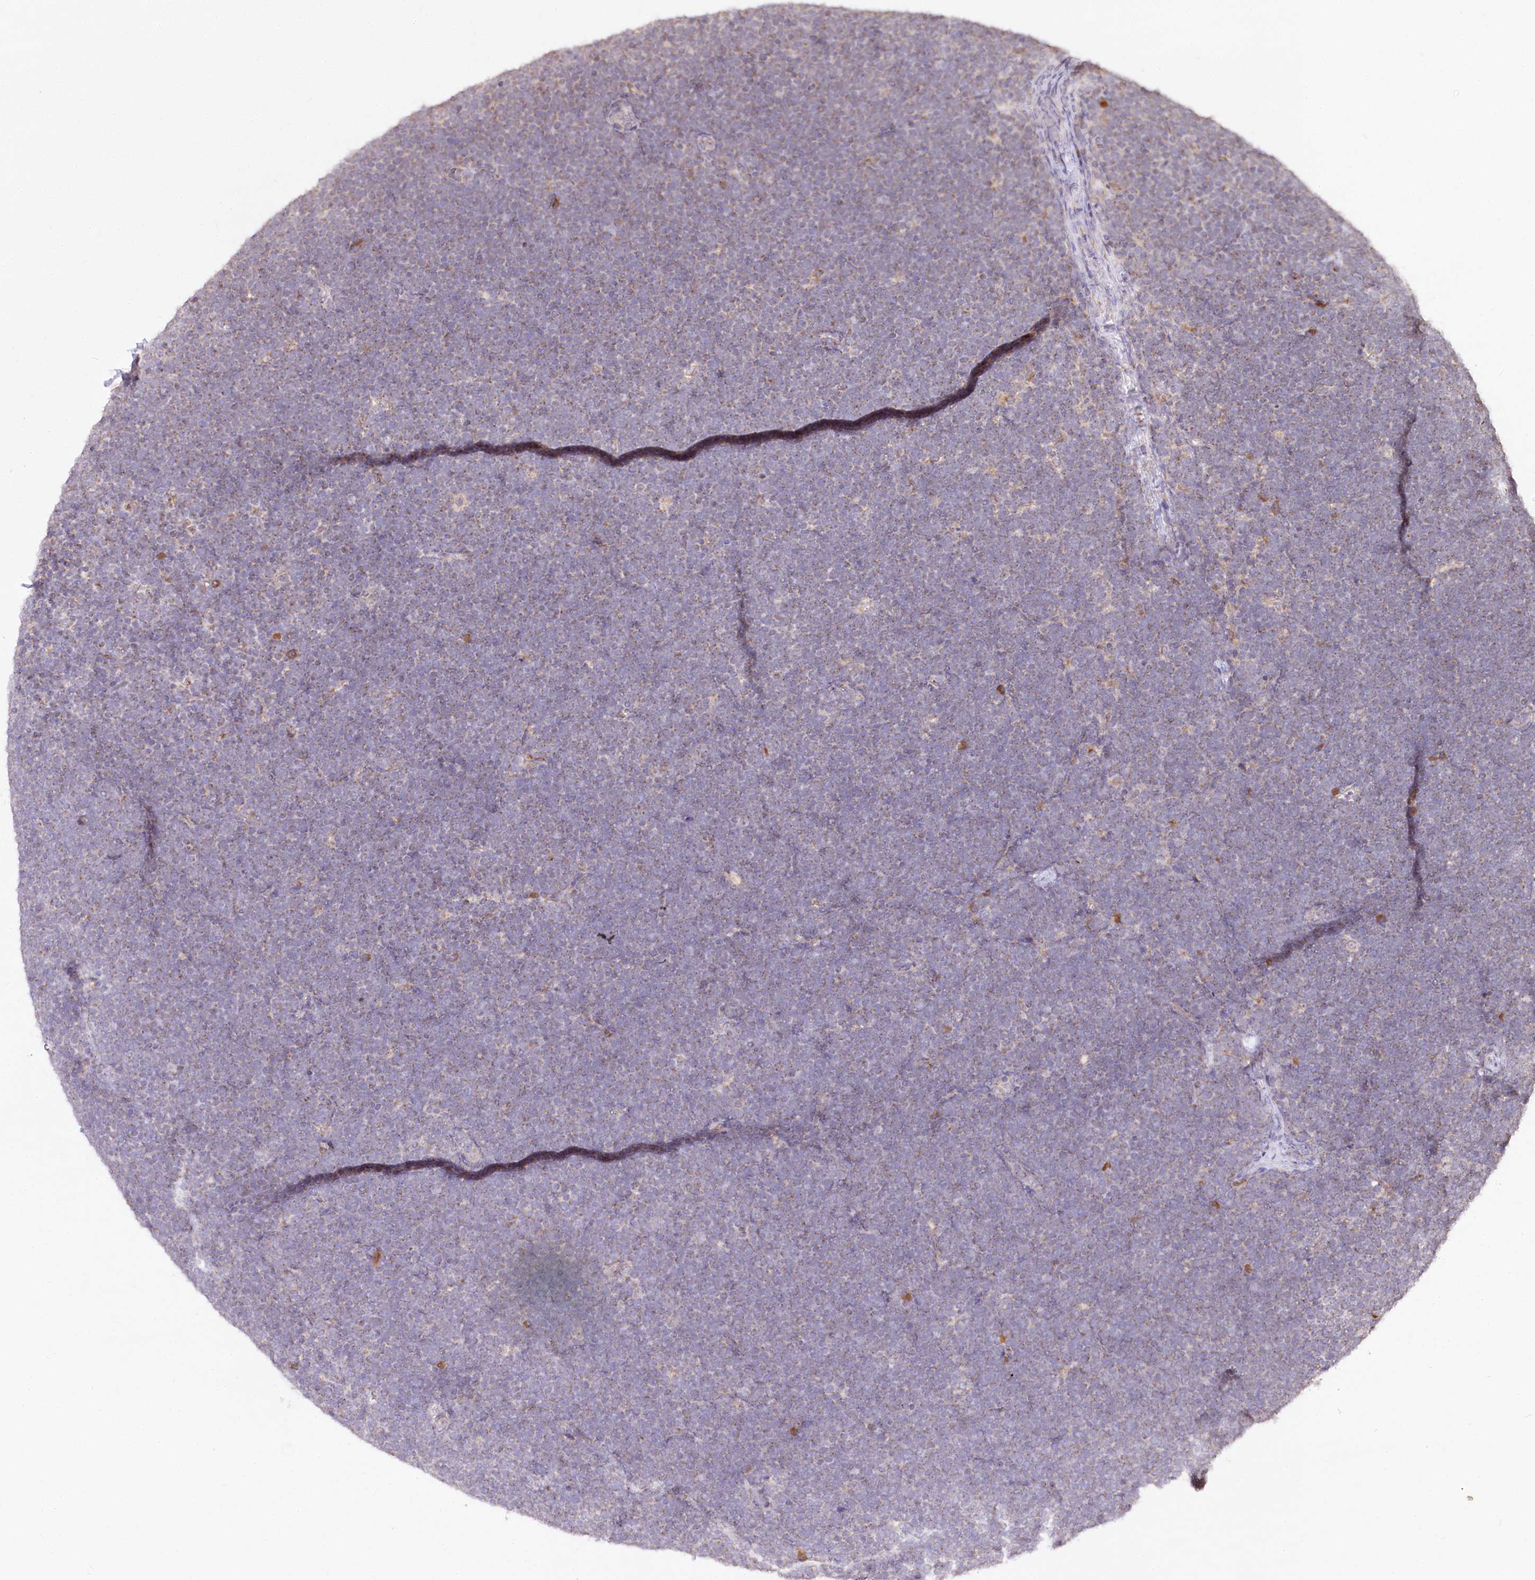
{"staining": {"intensity": "weak", "quantity": "25%-75%", "location": "cytoplasmic/membranous"}, "tissue": "lymphoma", "cell_type": "Tumor cells", "image_type": "cancer", "snomed": [{"axis": "morphology", "description": "Malignant lymphoma, non-Hodgkin's type, High grade"}, {"axis": "topography", "description": "Lymph node"}], "caption": "Weak cytoplasmic/membranous expression for a protein is identified in approximately 25%-75% of tumor cells of malignant lymphoma, non-Hodgkin's type (high-grade) using immunohistochemistry.", "gene": "STT3B", "patient": {"sex": "male", "age": 13}}